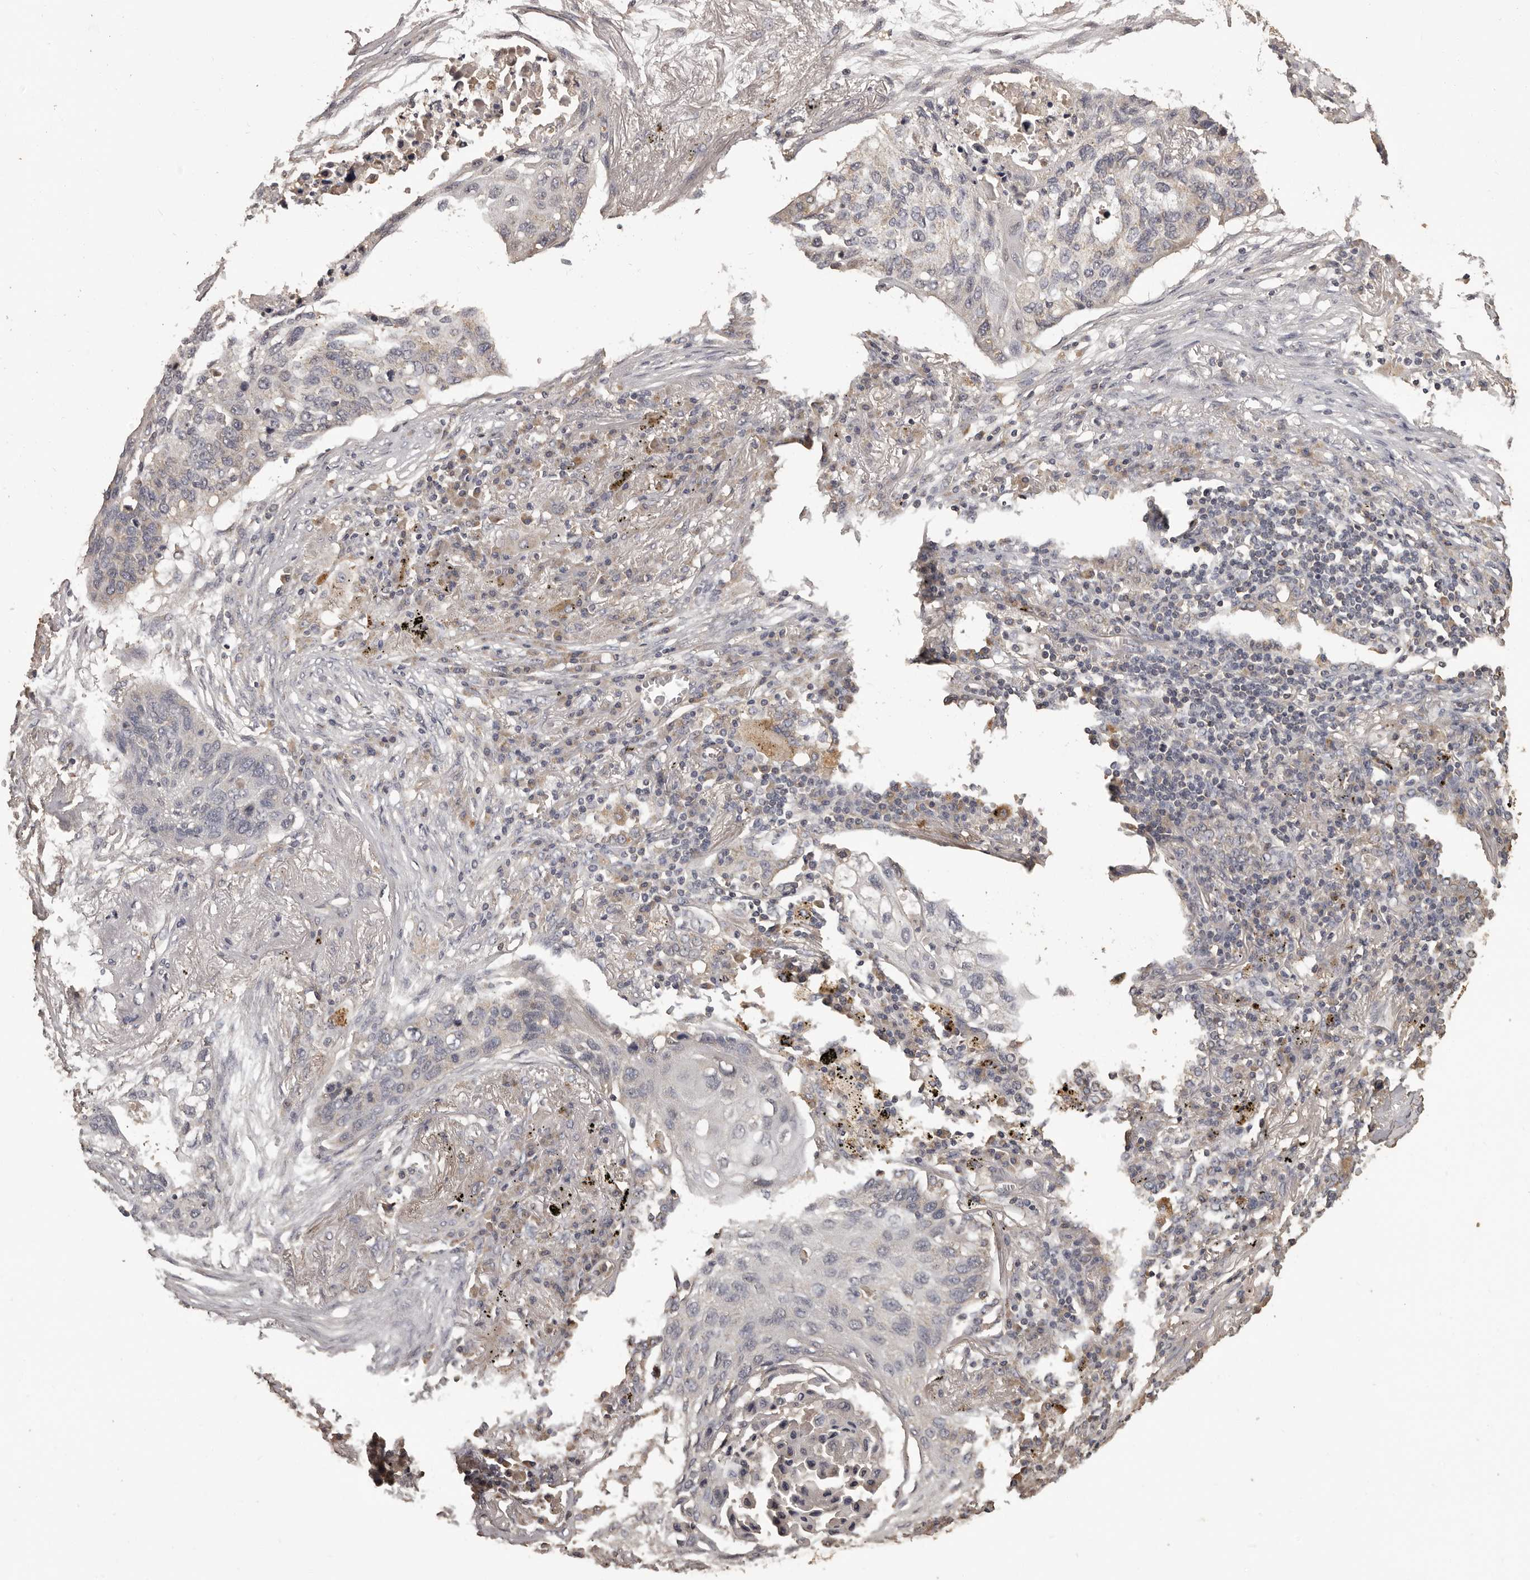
{"staining": {"intensity": "negative", "quantity": "none", "location": "none"}, "tissue": "lung cancer", "cell_type": "Tumor cells", "image_type": "cancer", "snomed": [{"axis": "morphology", "description": "Squamous cell carcinoma, NOS"}, {"axis": "topography", "description": "Lung"}], "caption": "Protein analysis of lung squamous cell carcinoma displays no significant positivity in tumor cells.", "gene": "MGAT5", "patient": {"sex": "female", "age": 63}}